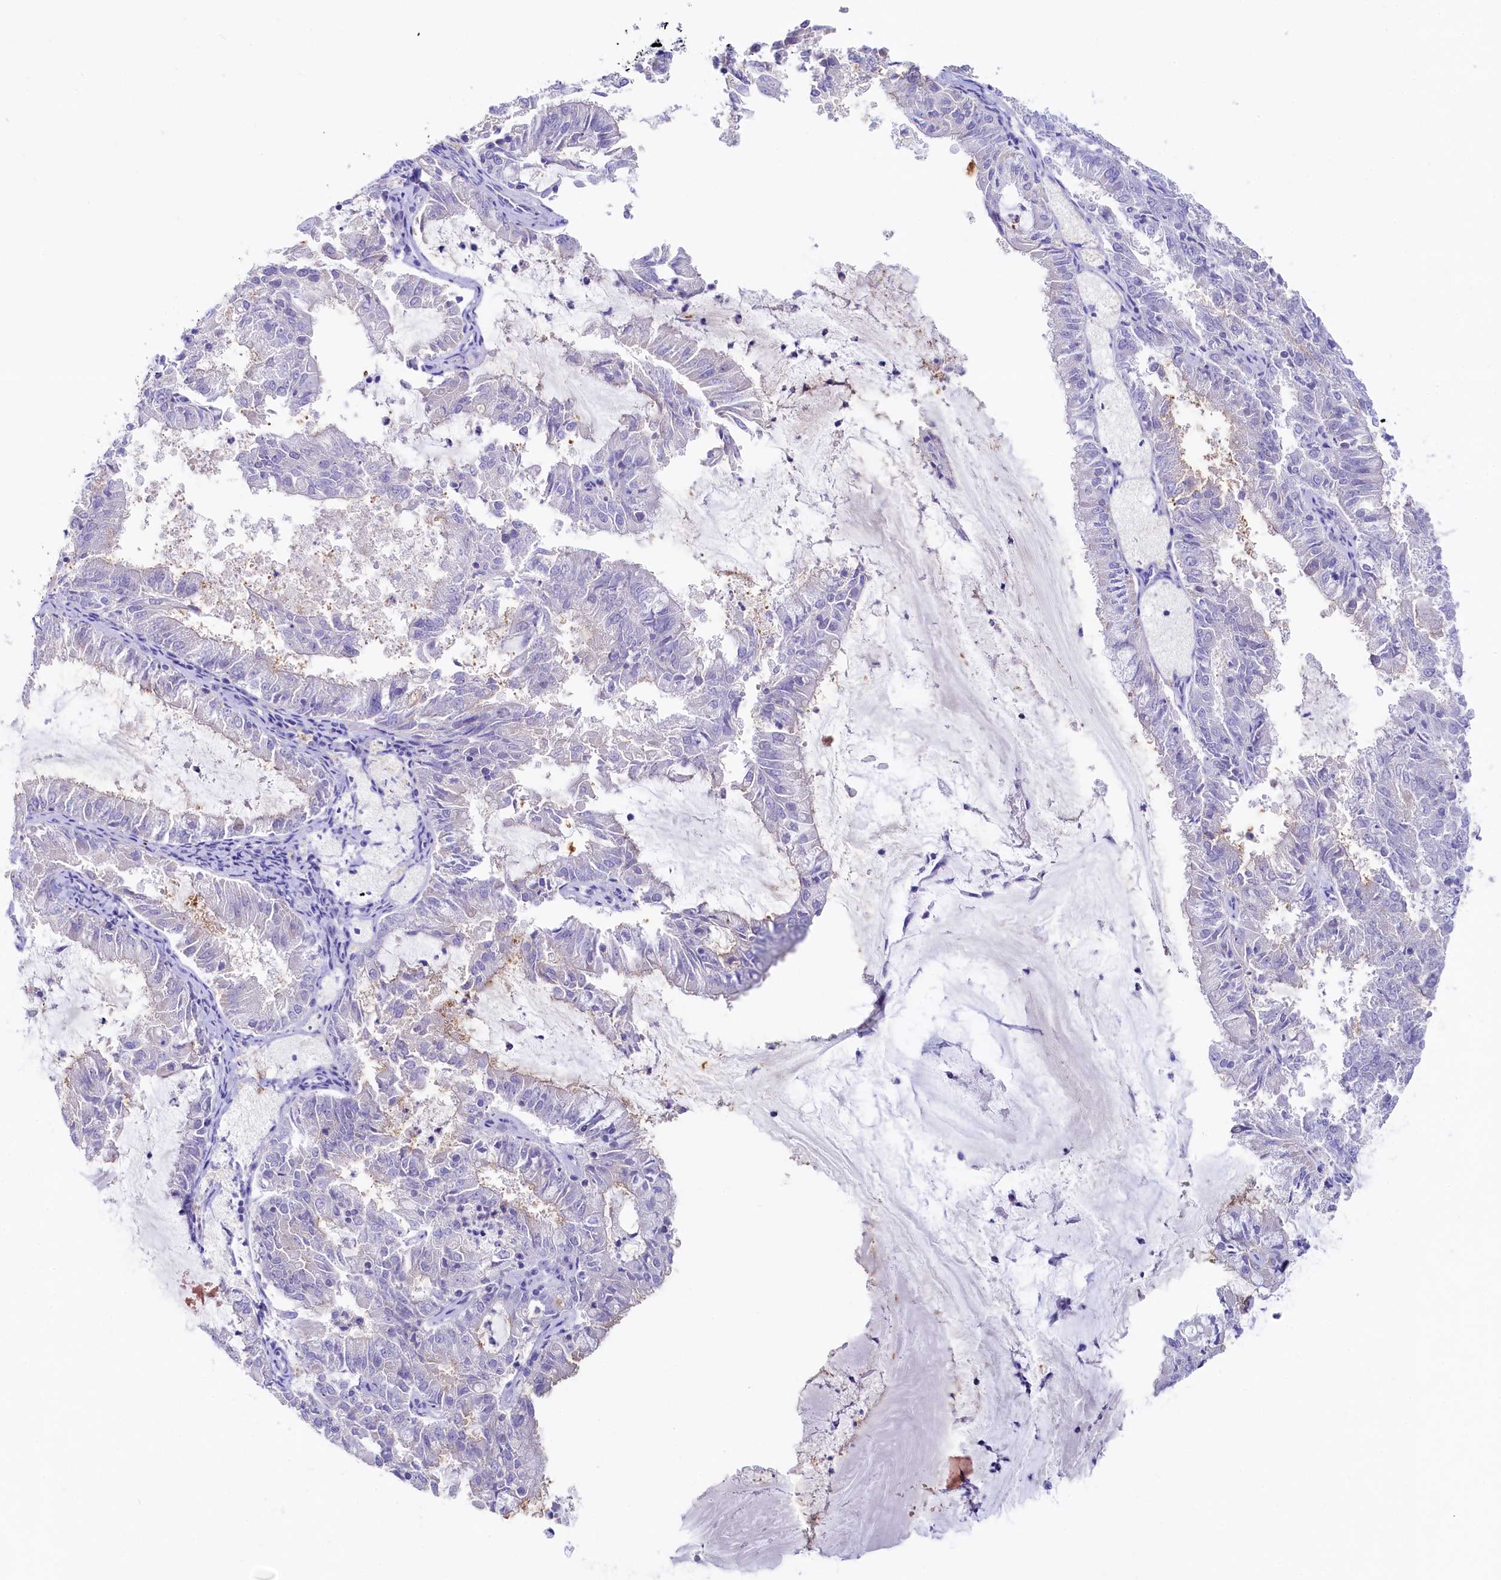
{"staining": {"intensity": "negative", "quantity": "none", "location": "none"}, "tissue": "endometrial cancer", "cell_type": "Tumor cells", "image_type": "cancer", "snomed": [{"axis": "morphology", "description": "Adenocarcinoma, NOS"}, {"axis": "topography", "description": "Endometrium"}], "caption": "High magnification brightfield microscopy of endometrial cancer (adenocarcinoma) stained with DAB (brown) and counterstained with hematoxylin (blue): tumor cells show no significant positivity.", "gene": "VPS26B", "patient": {"sex": "female", "age": 57}}